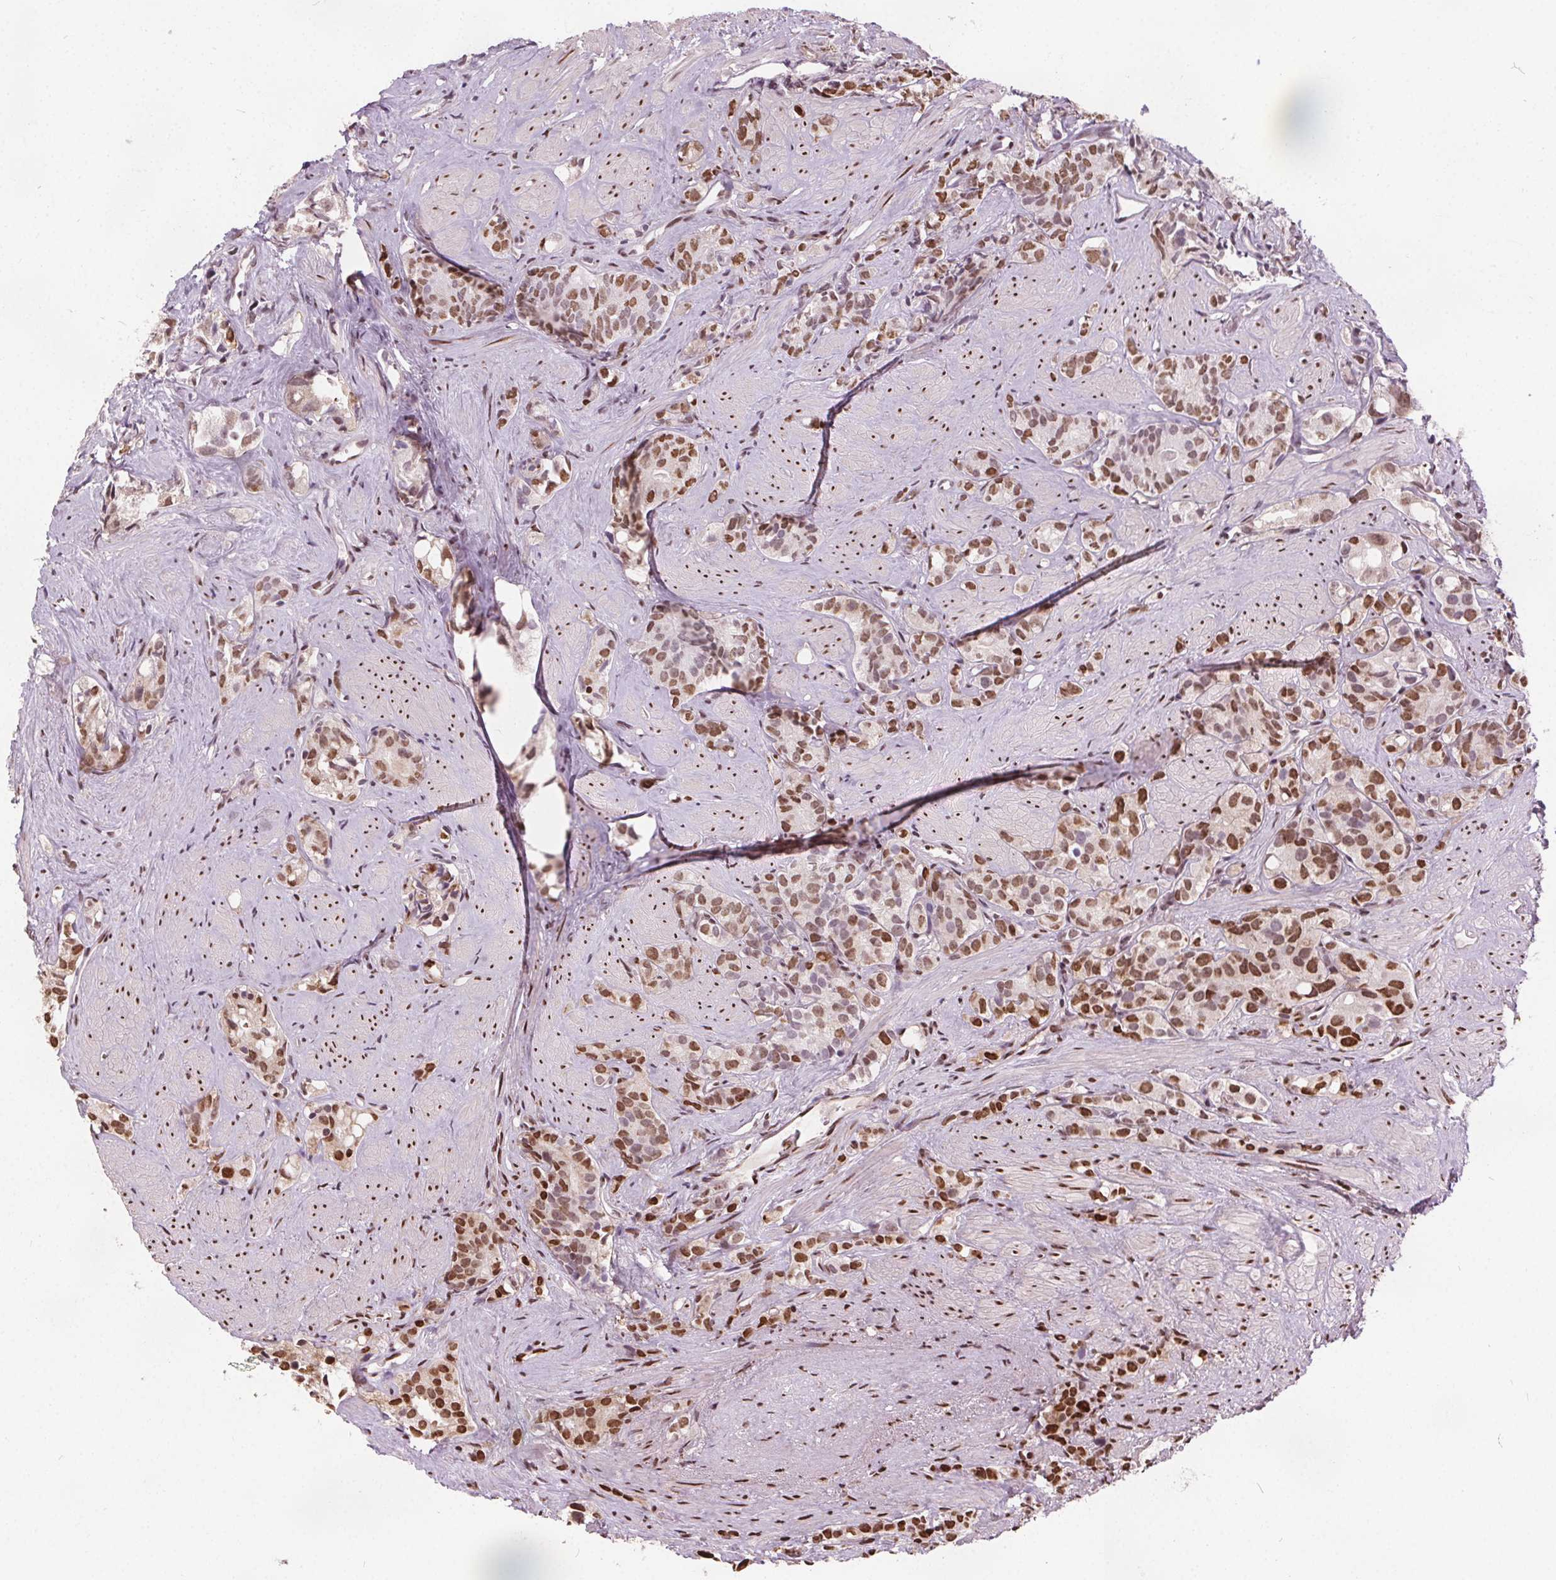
{"staining": {"intensity": "moderate", "quantity": "25%-75%", "location": "nuclear"}, "tissue": "prostate cancer", "cell_type": "Tumor cells", "image_type": "cancer", "snomed": [{"axis": "morphology", "description": "Adenocarcinoma, High grade"}, {"axis": "topography", "description": "Prostate"}], "caption": "Protein expression analysis of adenocarcinoma (high-grade) (prostate) demonstrates moderate nuclear staining in about 25%-75% of tumor cells.", "gene": "ISLR2", "patient": {"sex": "male", "age": 75}}